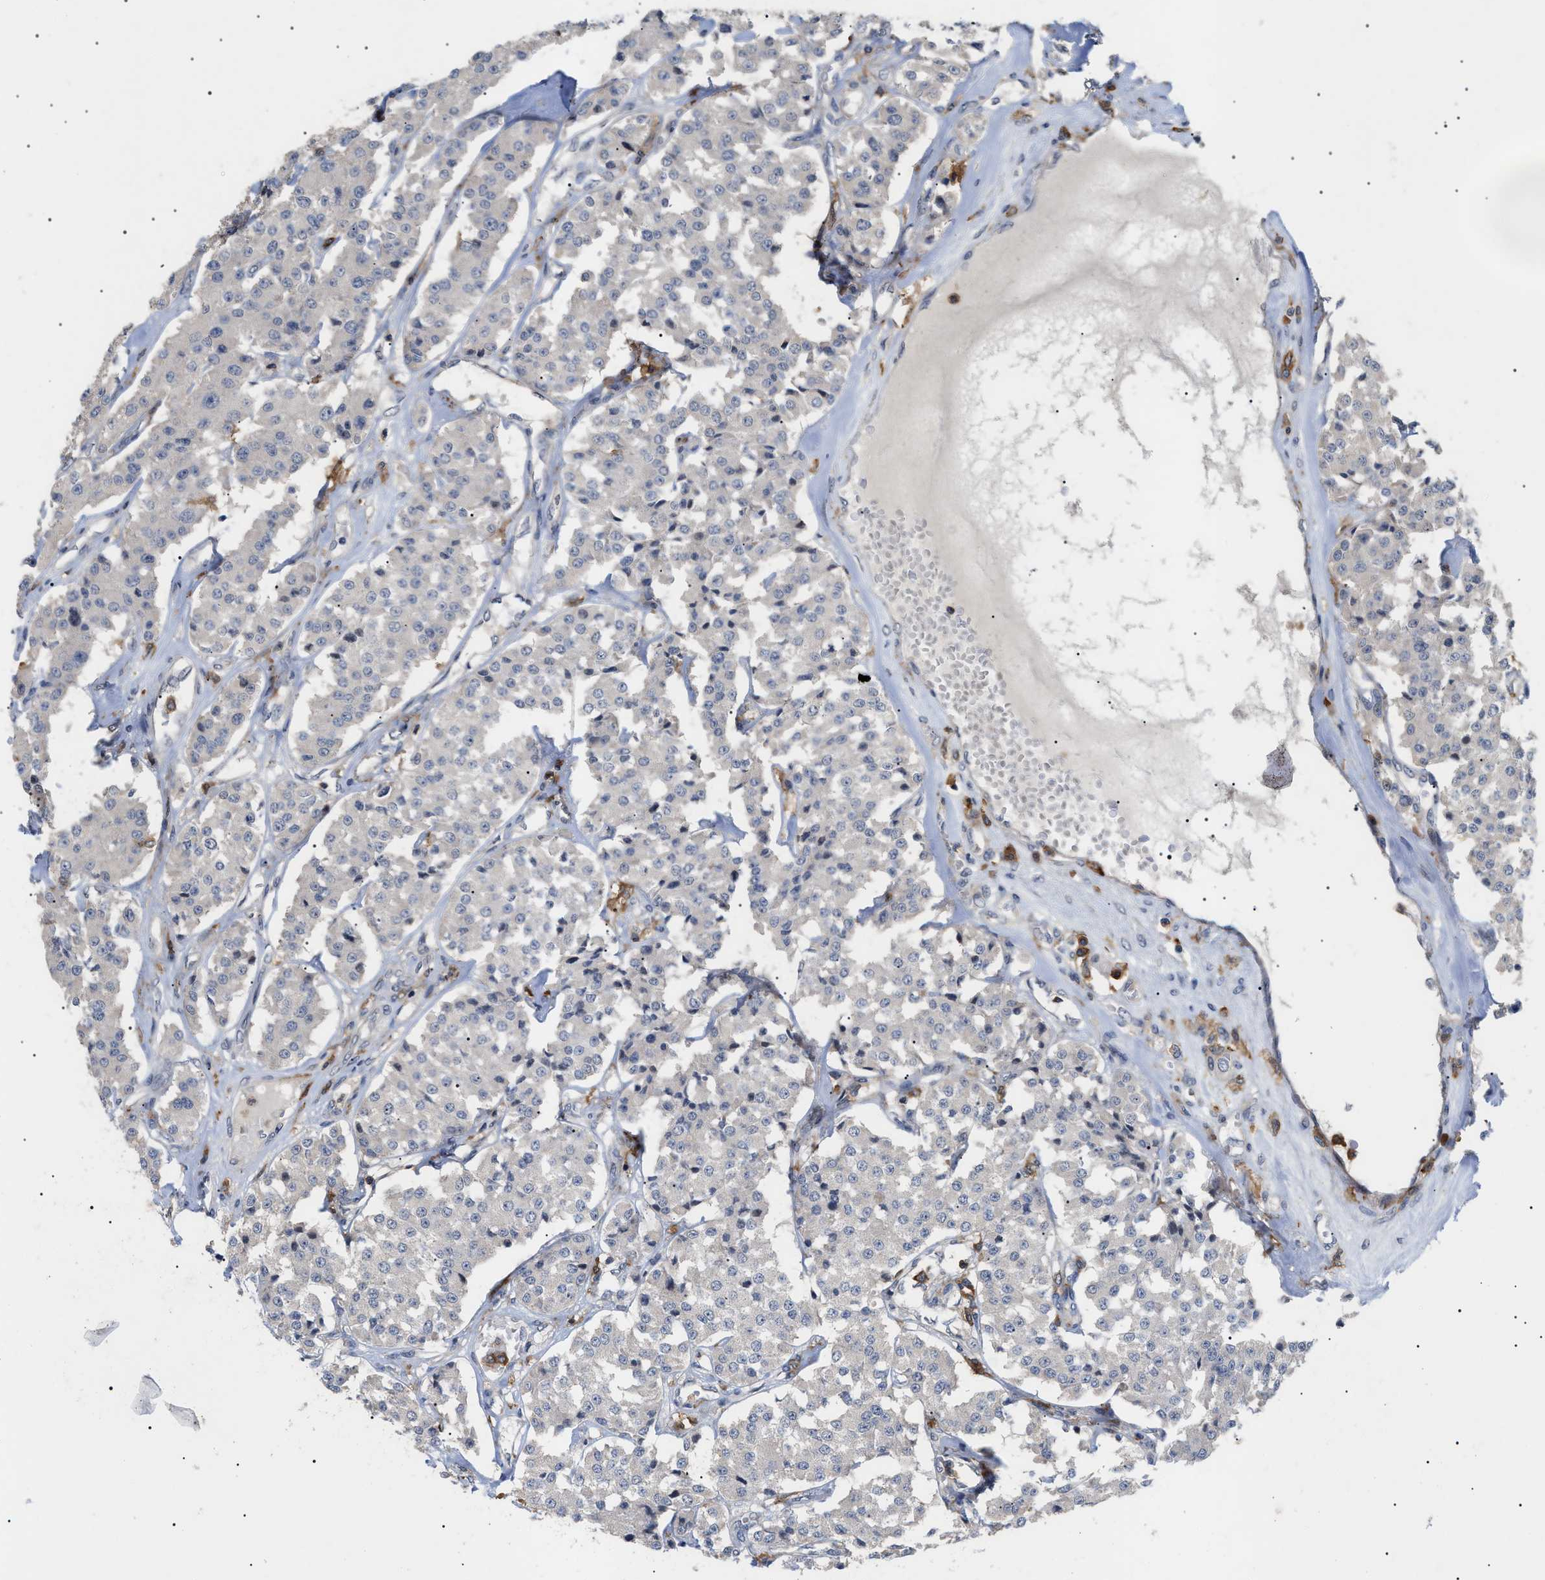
{"staining": {"intensity": "weak", "quantity": "<25%", "location": "cytoplasmic/membranous"}, "tissue": "carcinoid", "cell_type": "Tumor cells", "image_type": "cancer", "snomed": [{"axis": "morphology", "description": "Carcinoid, malignant, NOS"}, {"axis": "topography", "description": "Pancreas"}], "caption": "An IHC photomicrograph of carcinoid is shown. There is no staining in tumor cells of carcinoid.", "gene": "CD300A", "patient": {"sex": "male", "age": 41}}